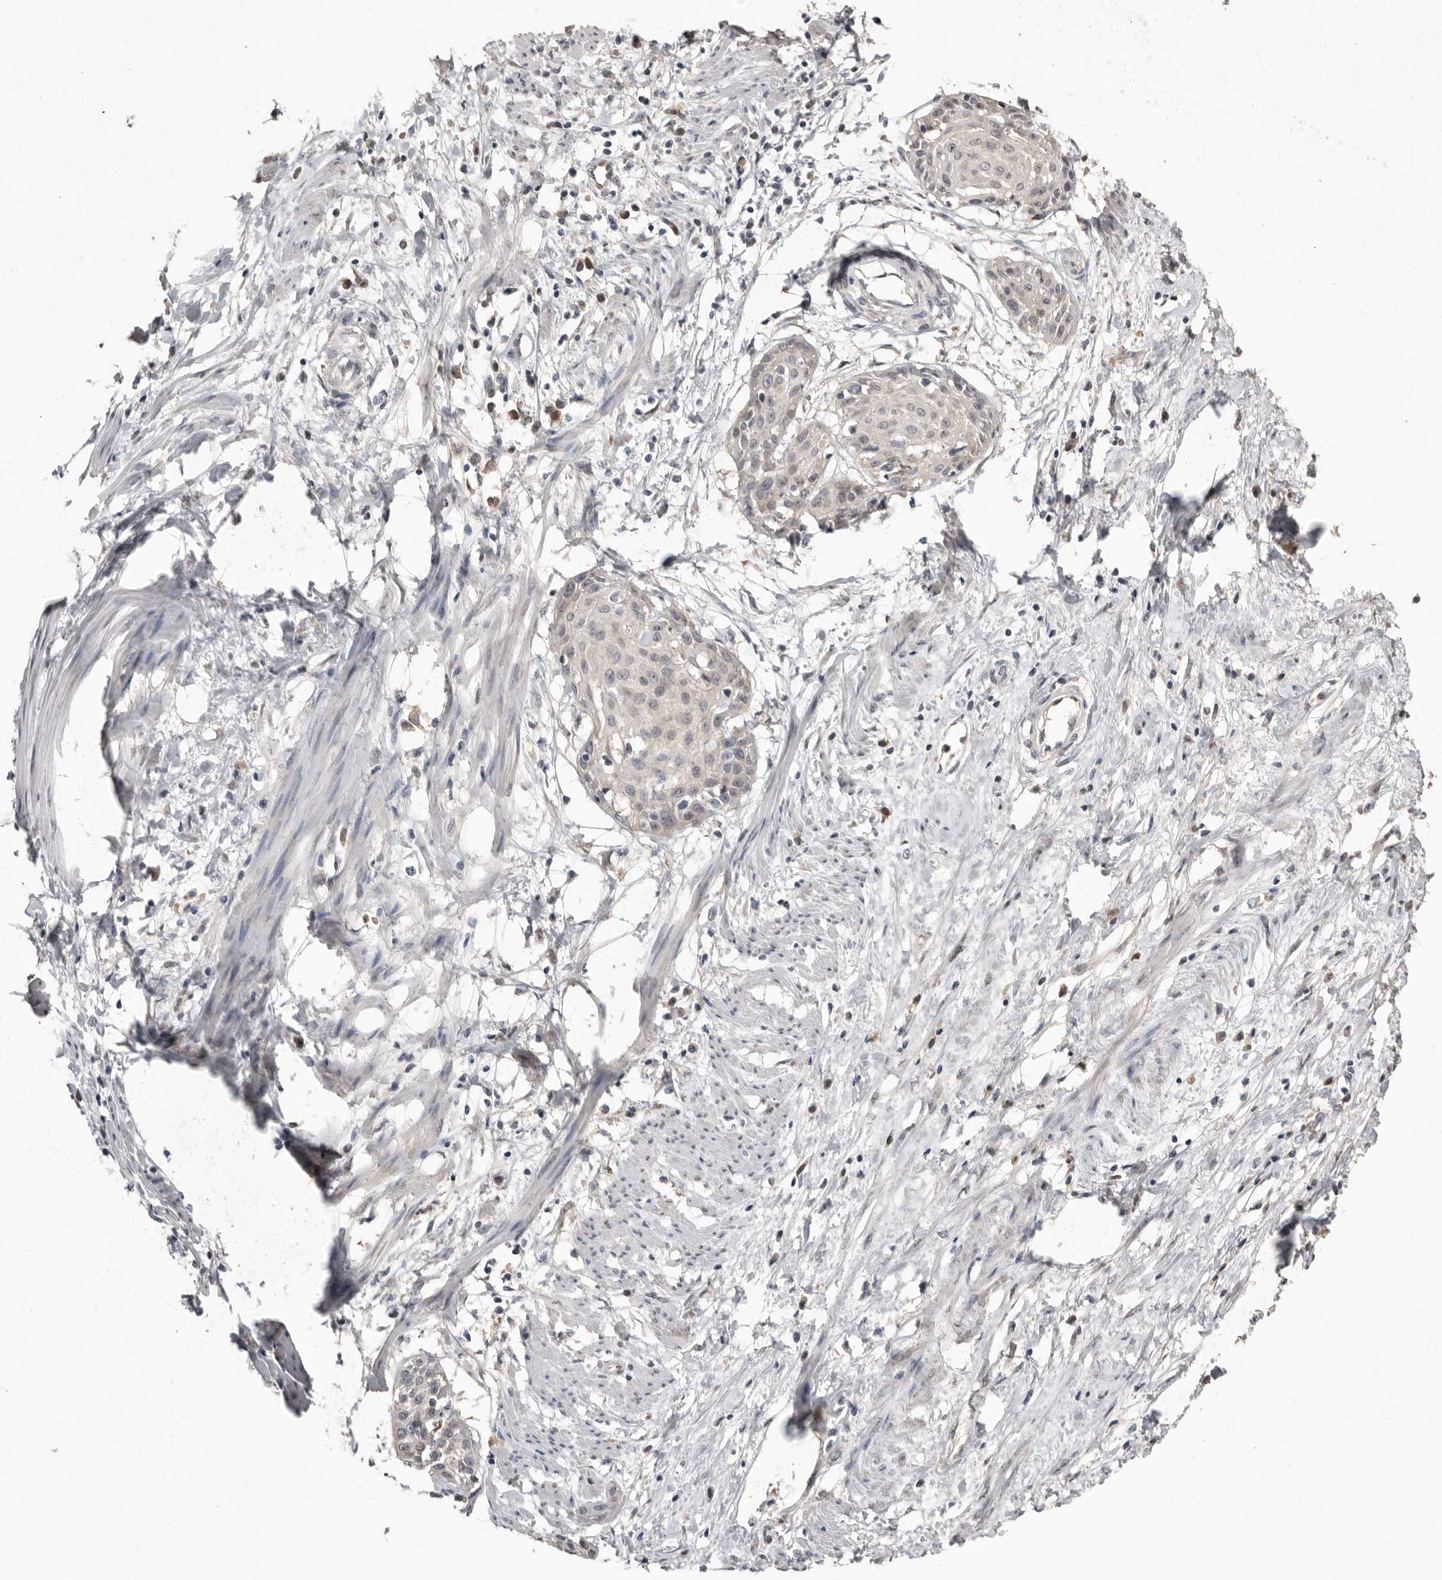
{"staining": {"intensity": "weak", "quantity": "<25%", "location": "cytoplasmic/membranous"}, "tissue": "cervical cancer", "cell_type": "Tumor cells", "image_type": "cancer", "snomed": [{"axis": "morphology", "description": "Squamous cell carcinoma, NOS"}, {"axis": "topography", "description": "Cervix"}], "caption": "This histopathology image is of cervical squamous cell carcinoma stained with immunohistochemistry to label a protein in brown with the nuclei are counter-stained blue. There is no positivity in tumor cells.", "gene": "SULT1E1", "patient": {"sex": "female", "age": 57}}